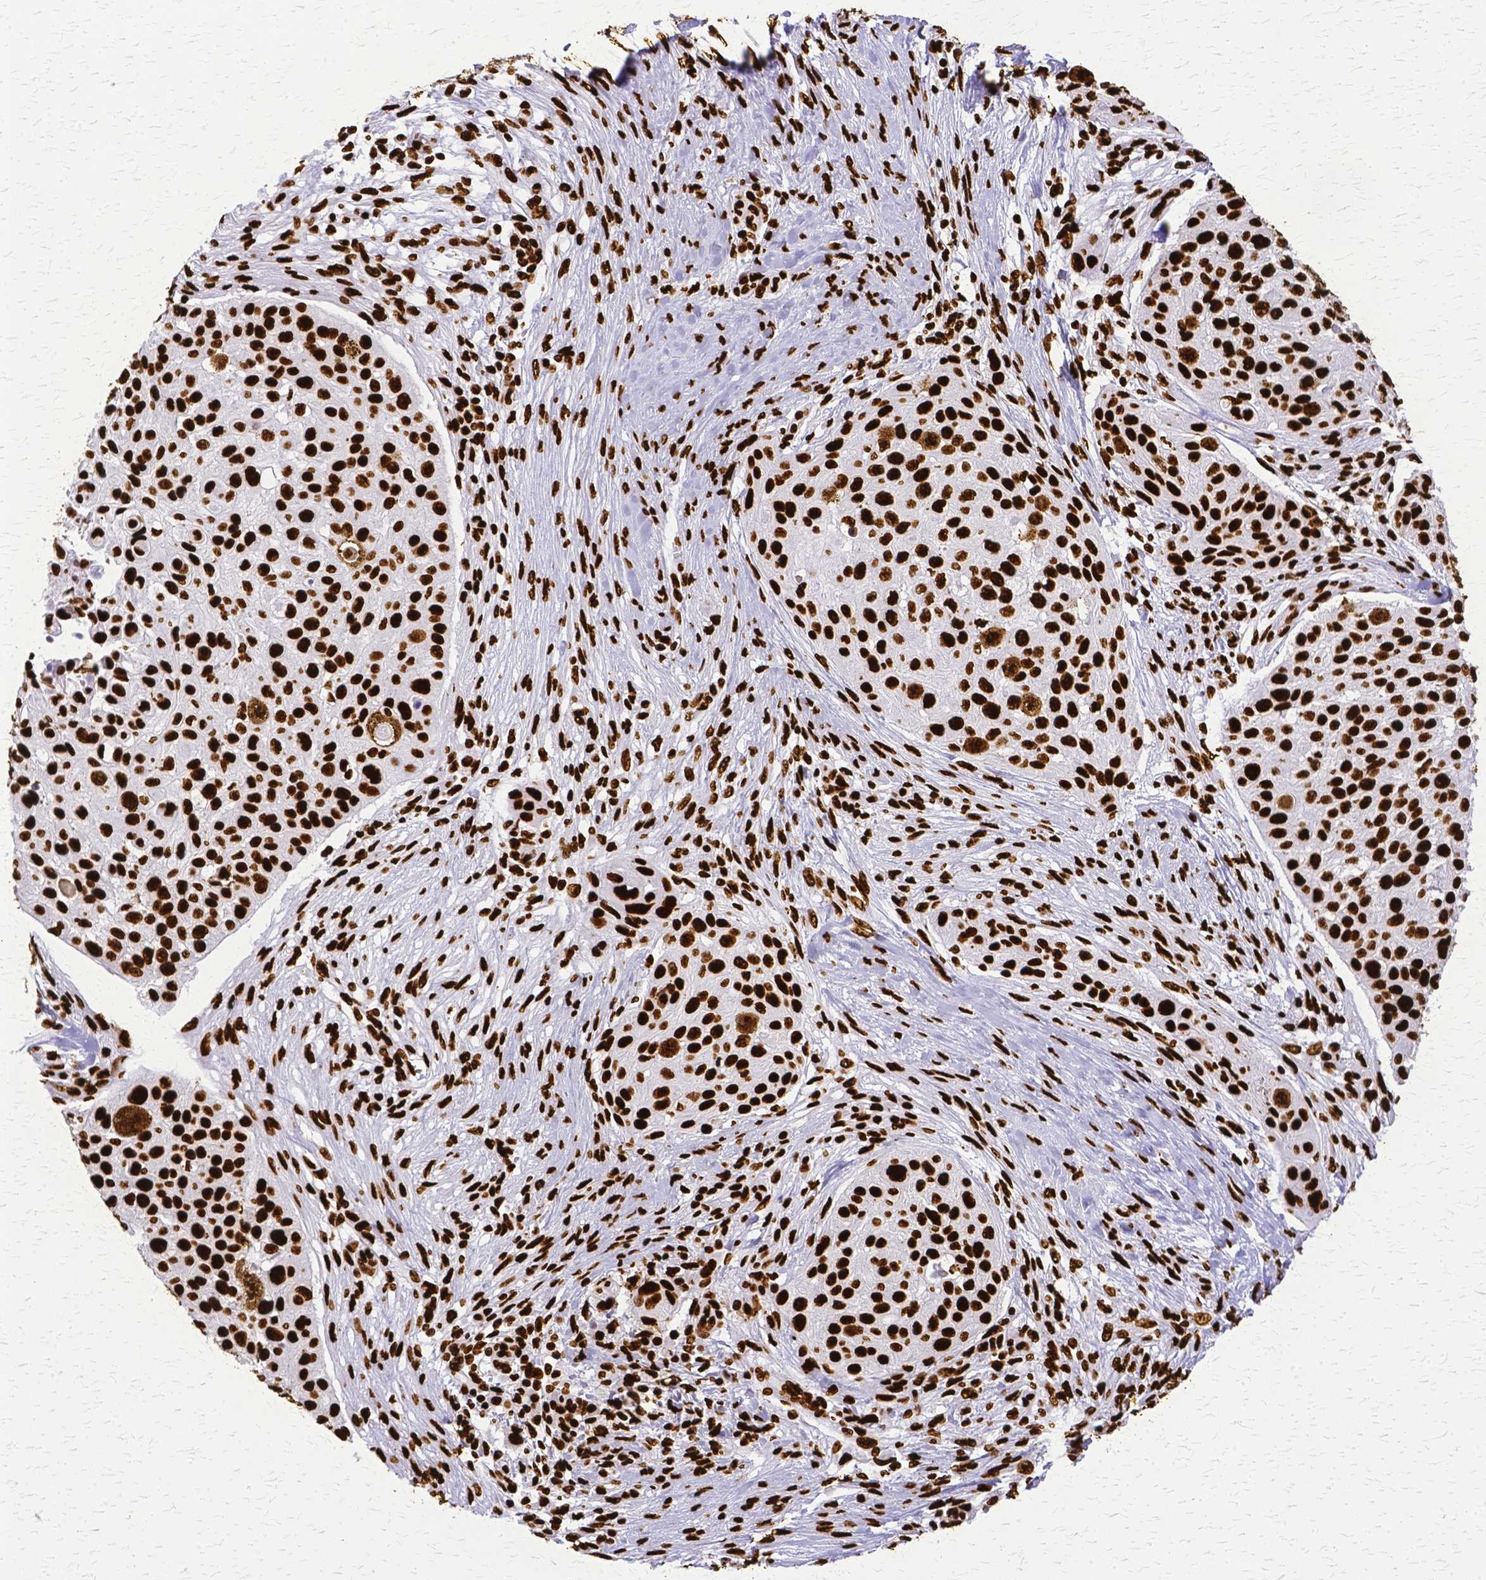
{"staining": {"intensity": "strong", "quantity": ">75%", "location": "nuclear"}, "tissue": "skin cancer", "cell_type": "Tumor cells", "image_type": "cancer", "snomed": [{"axis": "morphology", "description": "Squamous cell carcinoma, NOS"}, {"axis": "topography", "description": "Skin"}], "caption": "Squamous cell carcinoma (skin) stained with immunohistochemistry (IHC) reveals strong nuclear staining in about >75% of tumor cells.", "gene": "SFPQ", "patient": {"sex": "female", "age": 87}}